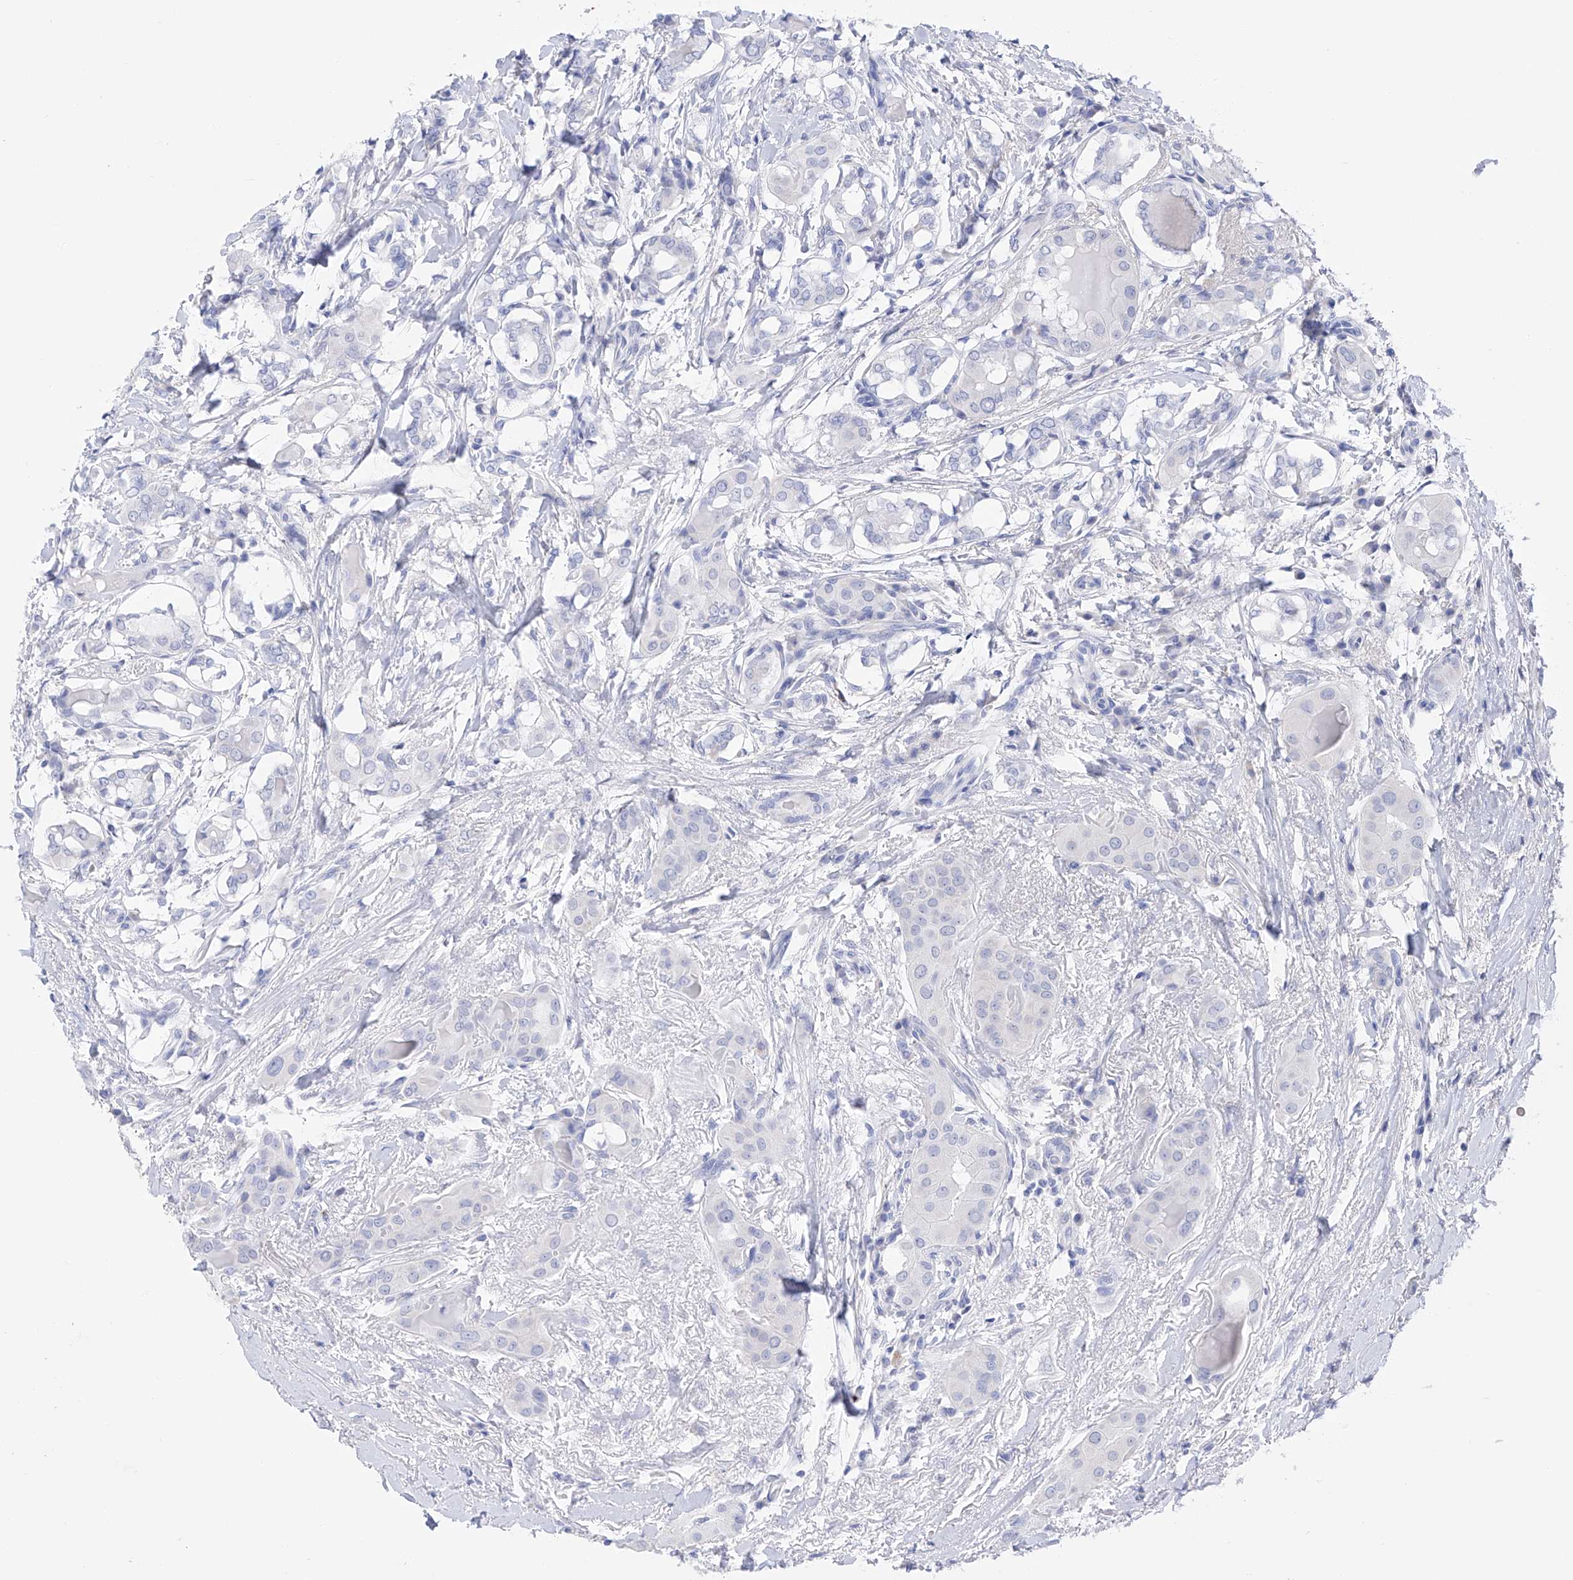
{"staining": {"intensity": "negative", "quantity": "none", "location": "none"}, "tissue": "thyroid cancer", "cell_type": "Tumor cells", "image_type": "cancer", "snomed": [{"axis": "morphology", "description": "Papillary adenocarcinoma, NOS"}, {"axis": "topography", "description": "Thyroid gland"}], "caption": "This is an IHC histopathology image of human papillary adenocarcinoma (thyroid). There is no expression in tumor cells.", "gene": "FLG", "patient": {"sex": "male", "age": 33}}